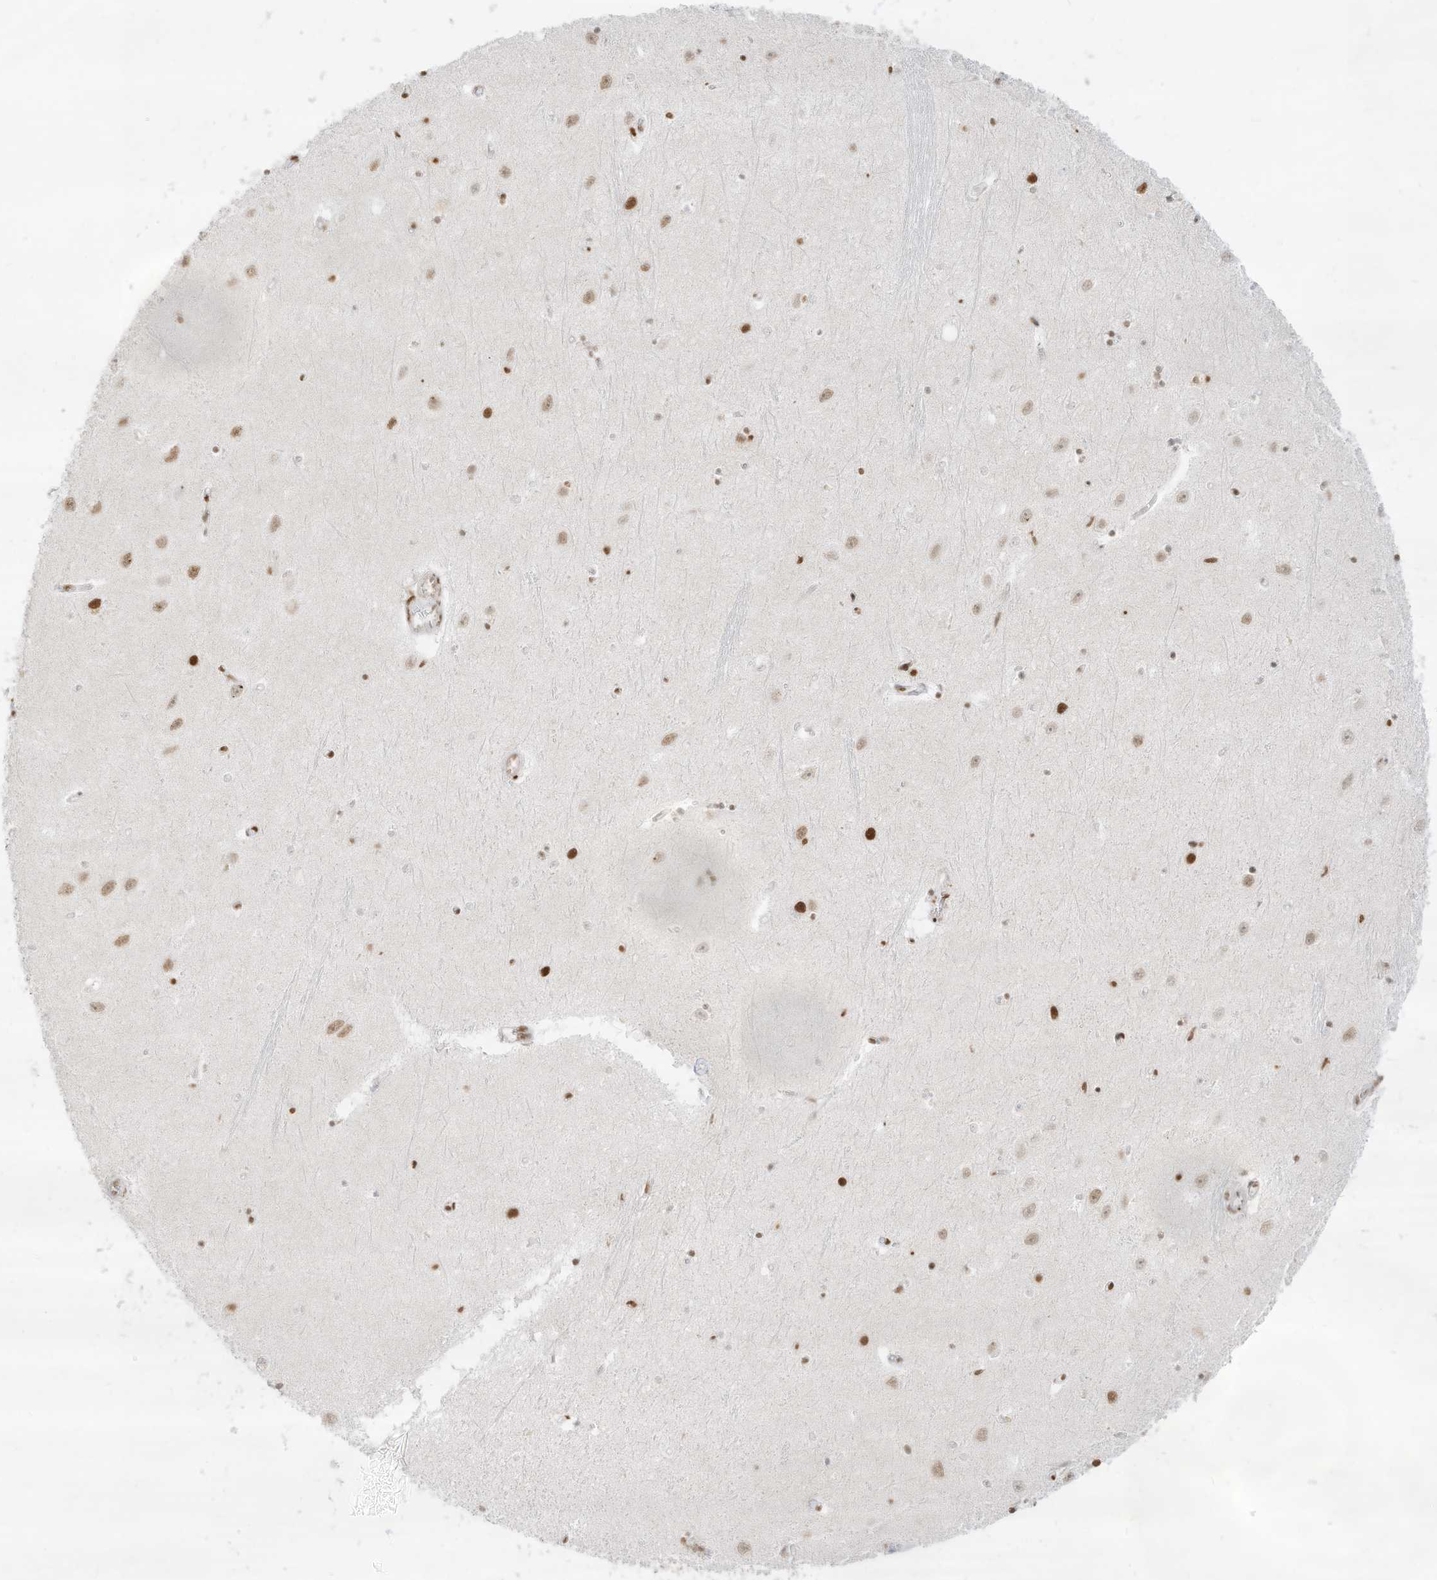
{"staining": {"intensity": "strong", "quantity": "<25%", "location": "nuclear"}, "tissue": "hippocampus", "cell_type": "Glial cells", "image_type": "normal", "snomed": [{"axis": "morphology", "description": "Normal tissue, NOS"}, {"axis": "topography", "description": "Hippocampus"}], "caption": "An image showing strong nuclear expression in about <25% of glial cells in normal hippocampus, as visualized by brown immunohistochemical staining.", "gene": "NHSL1", "patient": {"sex": "female", "age": 64}}